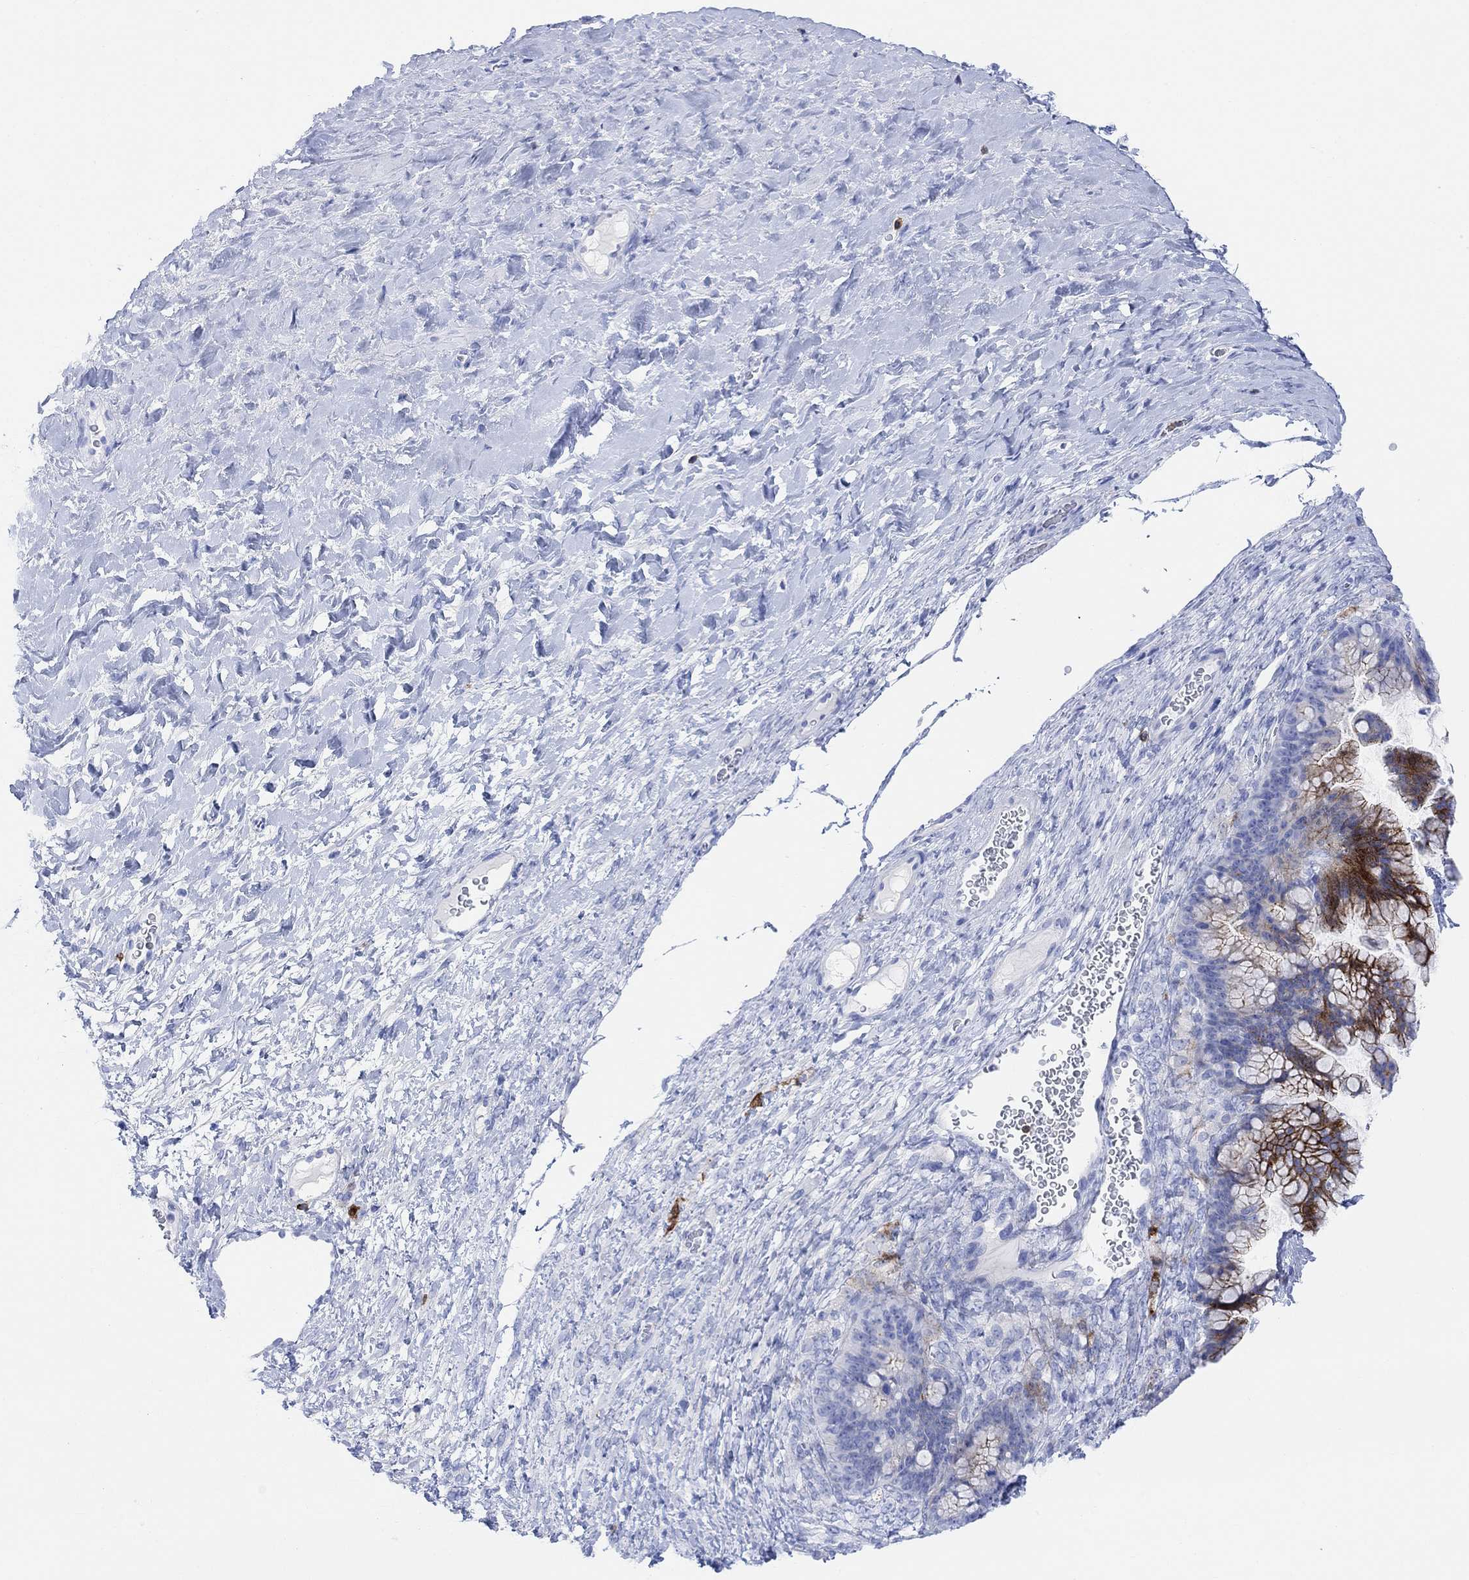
{"staining": {"intensity": "strong", "quantity": "25%-75%", "location": "cytoplasmic/membranous"}, "tissue": "ovarian cancer", "cell_type": "Tumor cells", "image_type": "cancer", "snomed": [{"axis": "morphology", "description": "Cystadenocarcinoma, mucinous, NOS"}, {"axis": "topography", "description": "Ovary"}], "caption": "Immunohistochemical staining of human mucinous cystadenocarcinoma (ovarian) displays high levels of strong cytoplasmic/membranous protein expression in approximately 25%-75% of tumor cells.", "gene": "GPR65", "patient": {"sex": "female", "age": 67}}